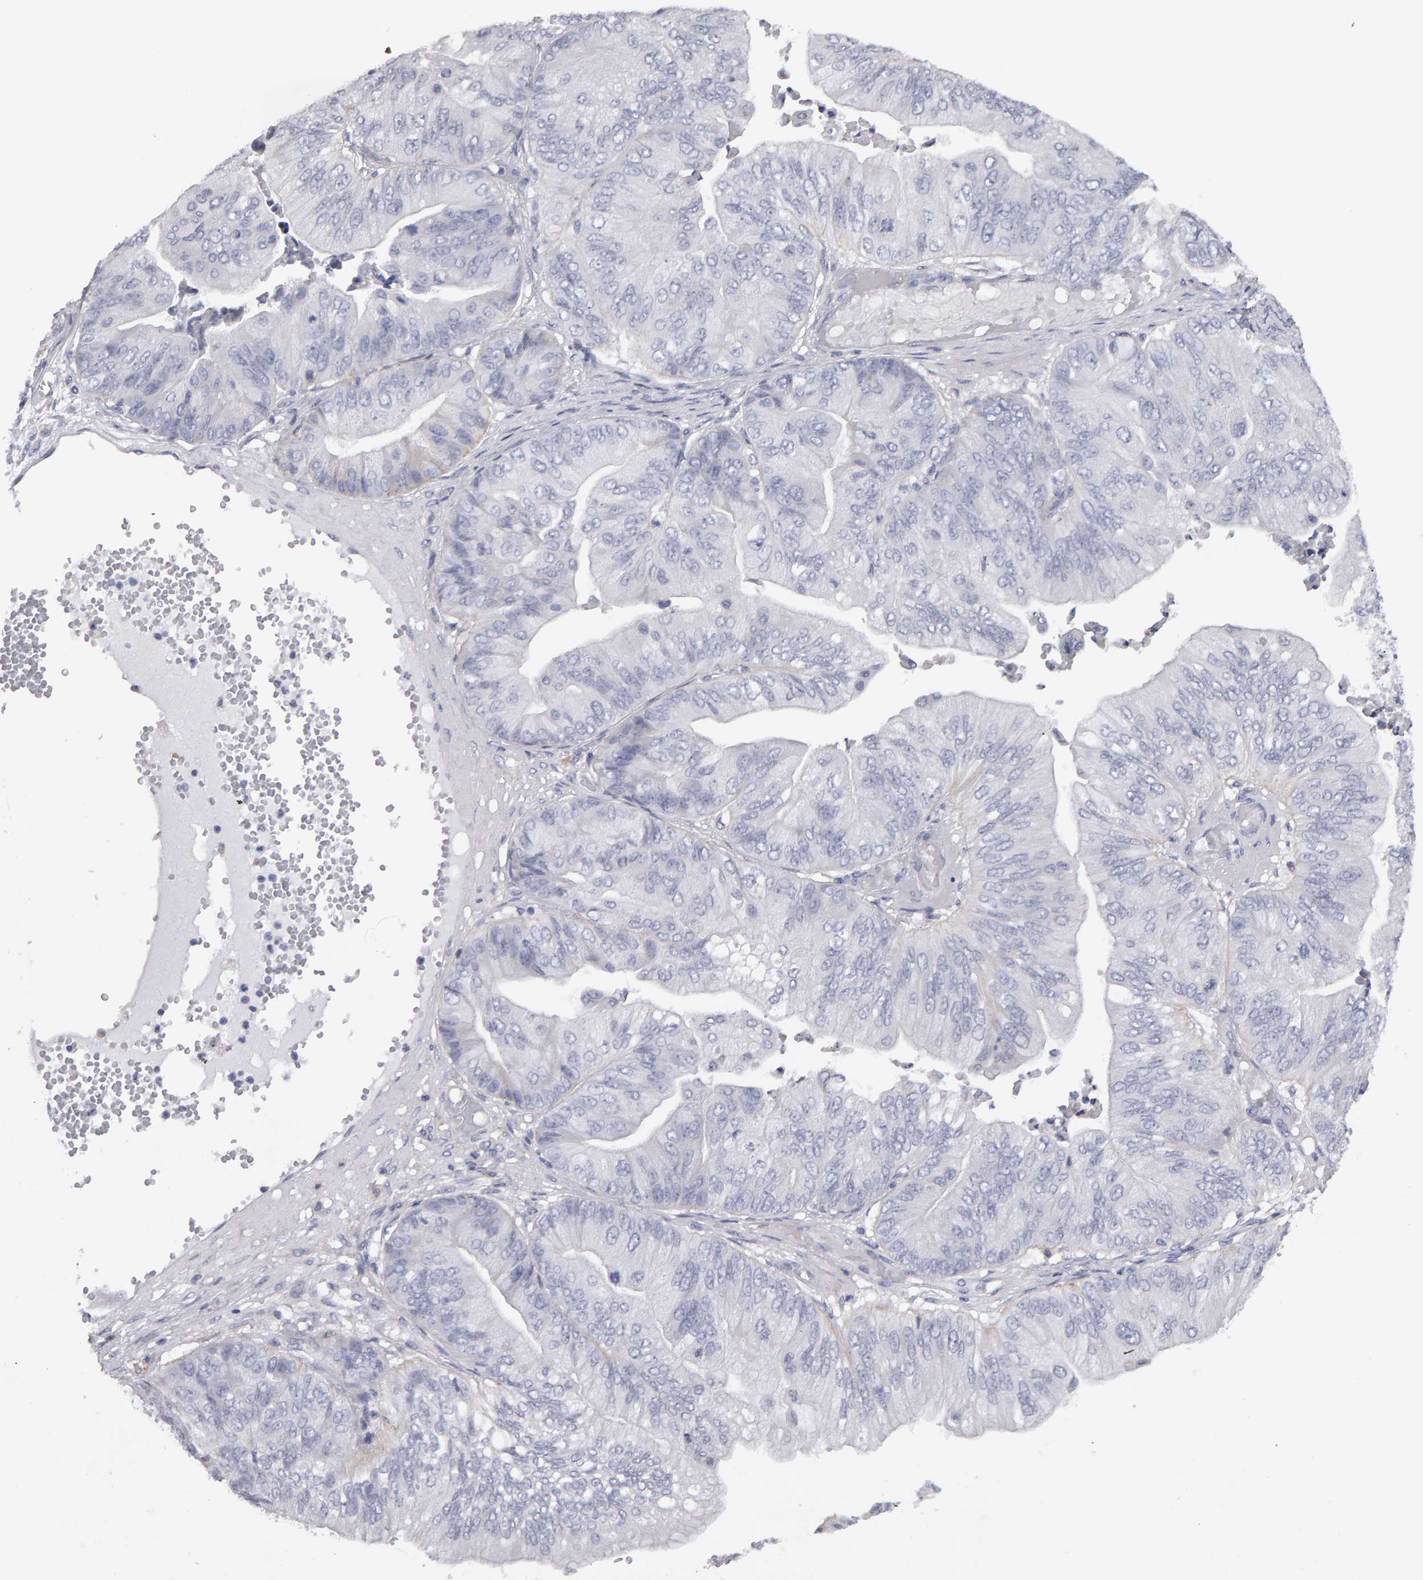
{"staining": {"intensity": "negative", "quantity": "none", "location": "none"}, "tissue": "ovarian cancer", "cell_type": "Tumor cells", "image_type": "cancer", "snomed": [{"axis": "morphology", "description": "Cystadenocarcinoma, mucinous, NOS"}, {"axis": "topography", "description": "Ovary"}], "caption": "Human ovarian mucinous cystadenocarcinoma stained for a protein using IHC reveals no staining in tumor cells.", "gene": "CD38", "patient": {"sex": "female", "age": 61}}